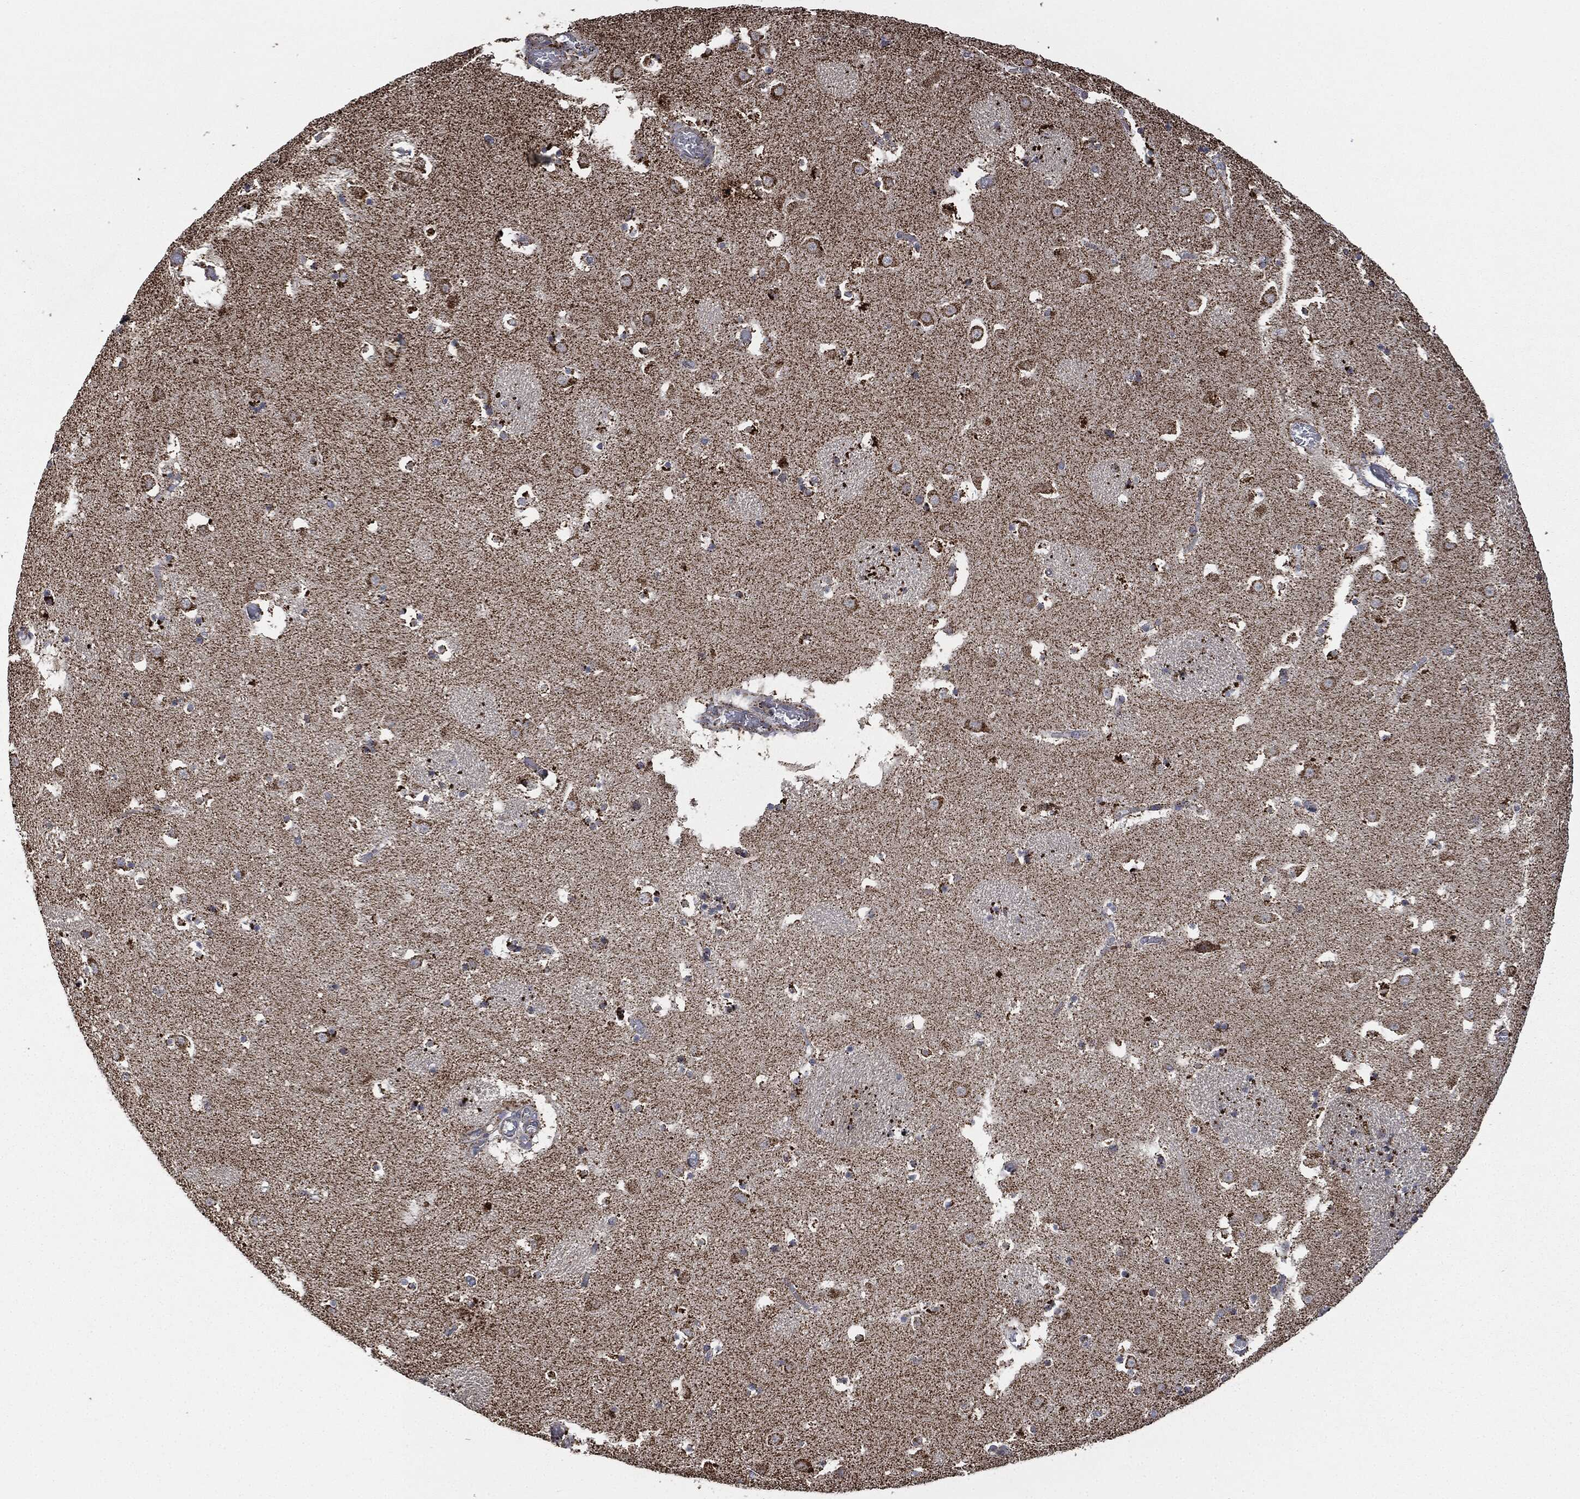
{"staining": {"intensity": "strong", "quantity": "<25%", "location": "cytoplasmic/membranous"}, "tissue": "caudate", "cell_type": "Glial cells", "image_type": "normal", "snomed": [{"axis": "morphology", "description": "Normal tissue, NOS"}, {"axis": "topography", "description": "Lateral ventricle wall"}], "caption": "Immunohistochemistry of benign caudate reveals medium levels of strong cytoplasmic/membranous expression in about <25% of glial cells.", "gene": "RYK", "patient": {"sex": "female", "age": 42}}